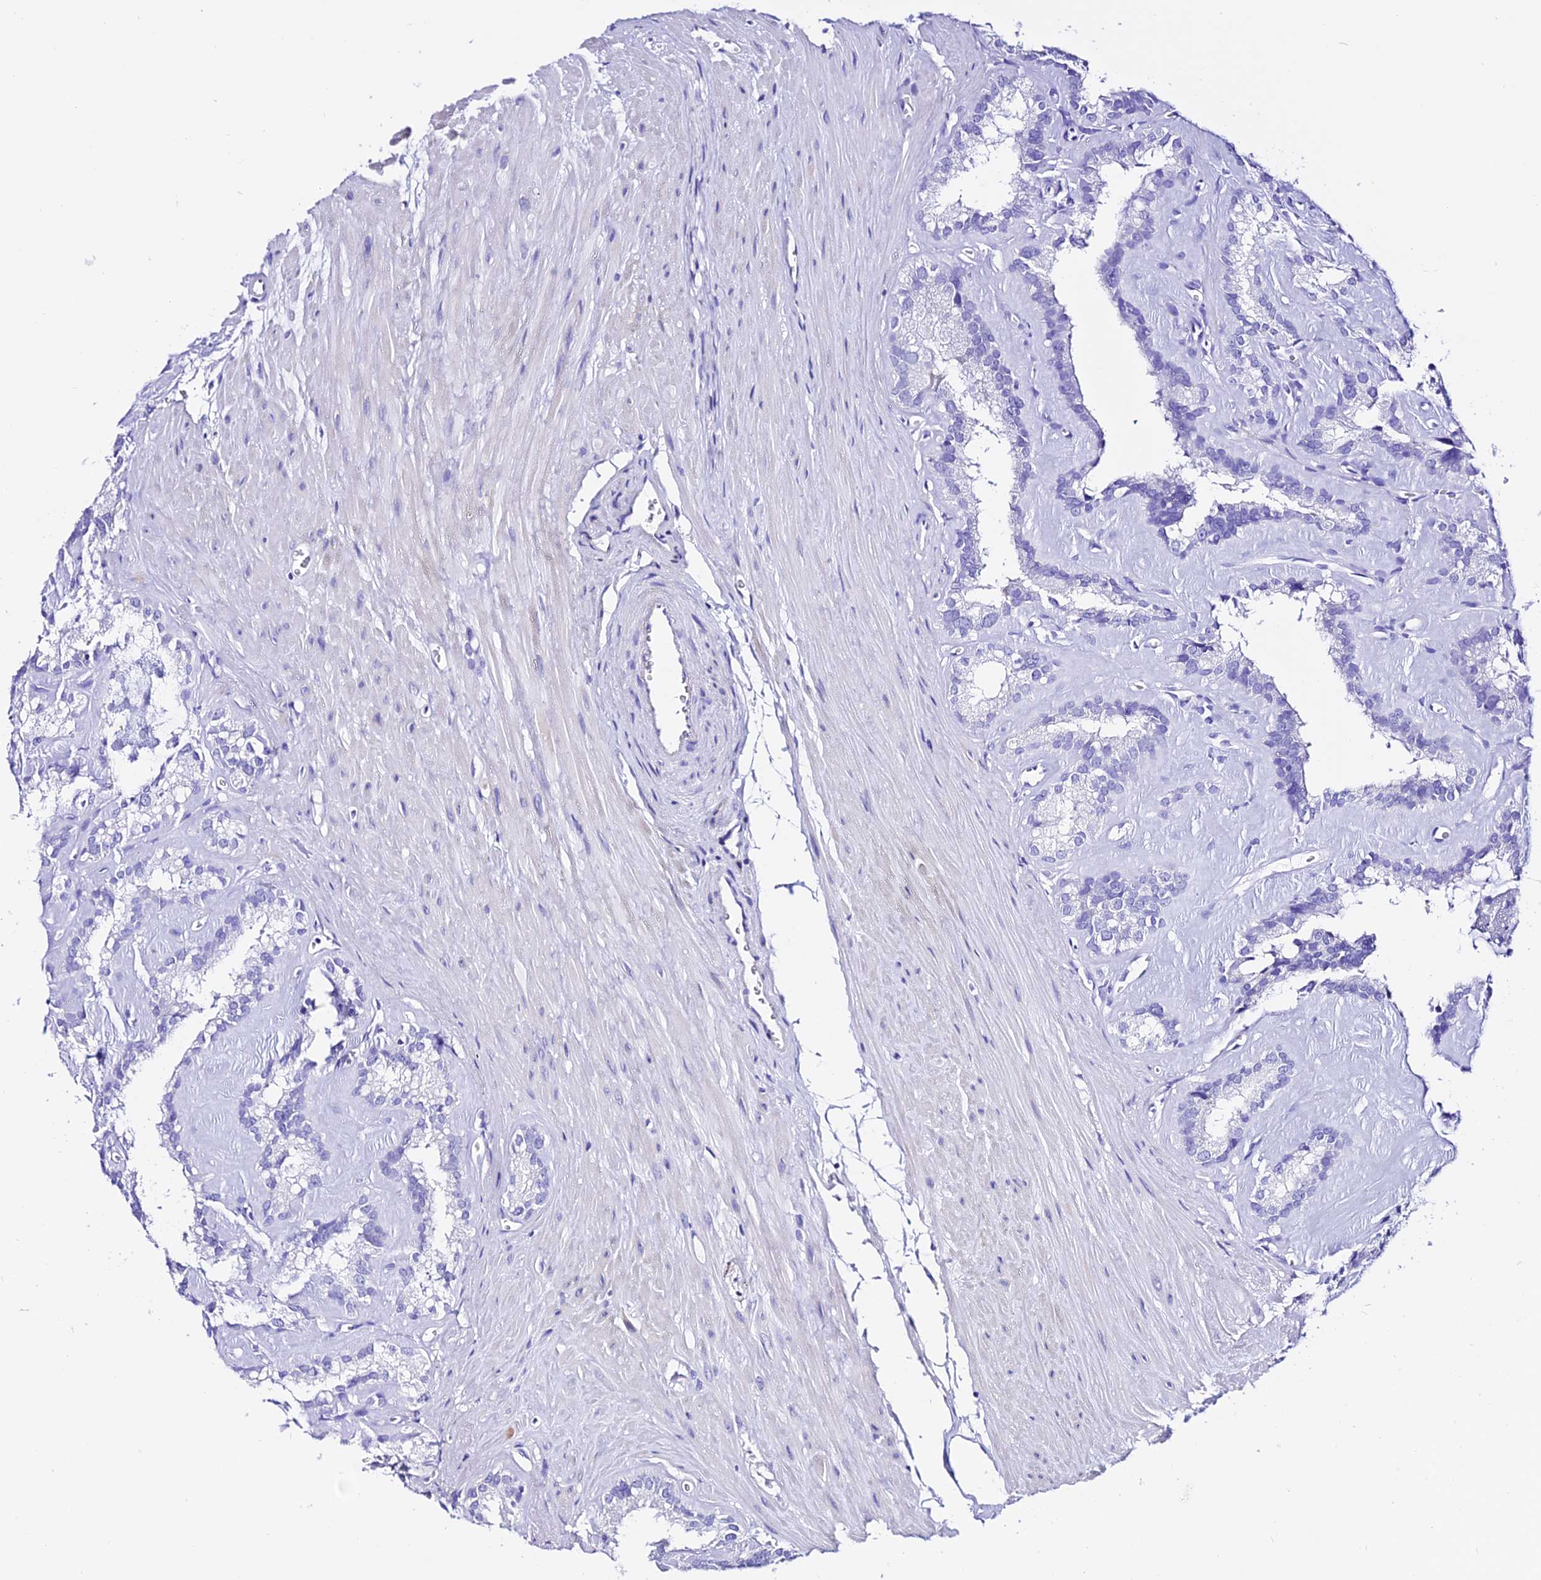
{"staining": {"intensity": "negative", "quantity": "none", "location": "none"}, "tissue": "seminal vesicle", "cell_type": "Glandular cells", "image_type": "normal", "snomed": [{"axis": "morphology", "description": "Normal tissue, NOS"}, {"axis": "topography", "description": "Prostate"}, {"axis": "topography", "description": "Seminal veicle"}], "caption": "IHC micrograph of benign seminal vesicle: human seminal vesicle stained with DAB (3,3'-diaminobenzidine) displays no significant protein expression in glandular cells.", "gene": "TRMT44", "patient": {"sex": "male", "age": 59}}